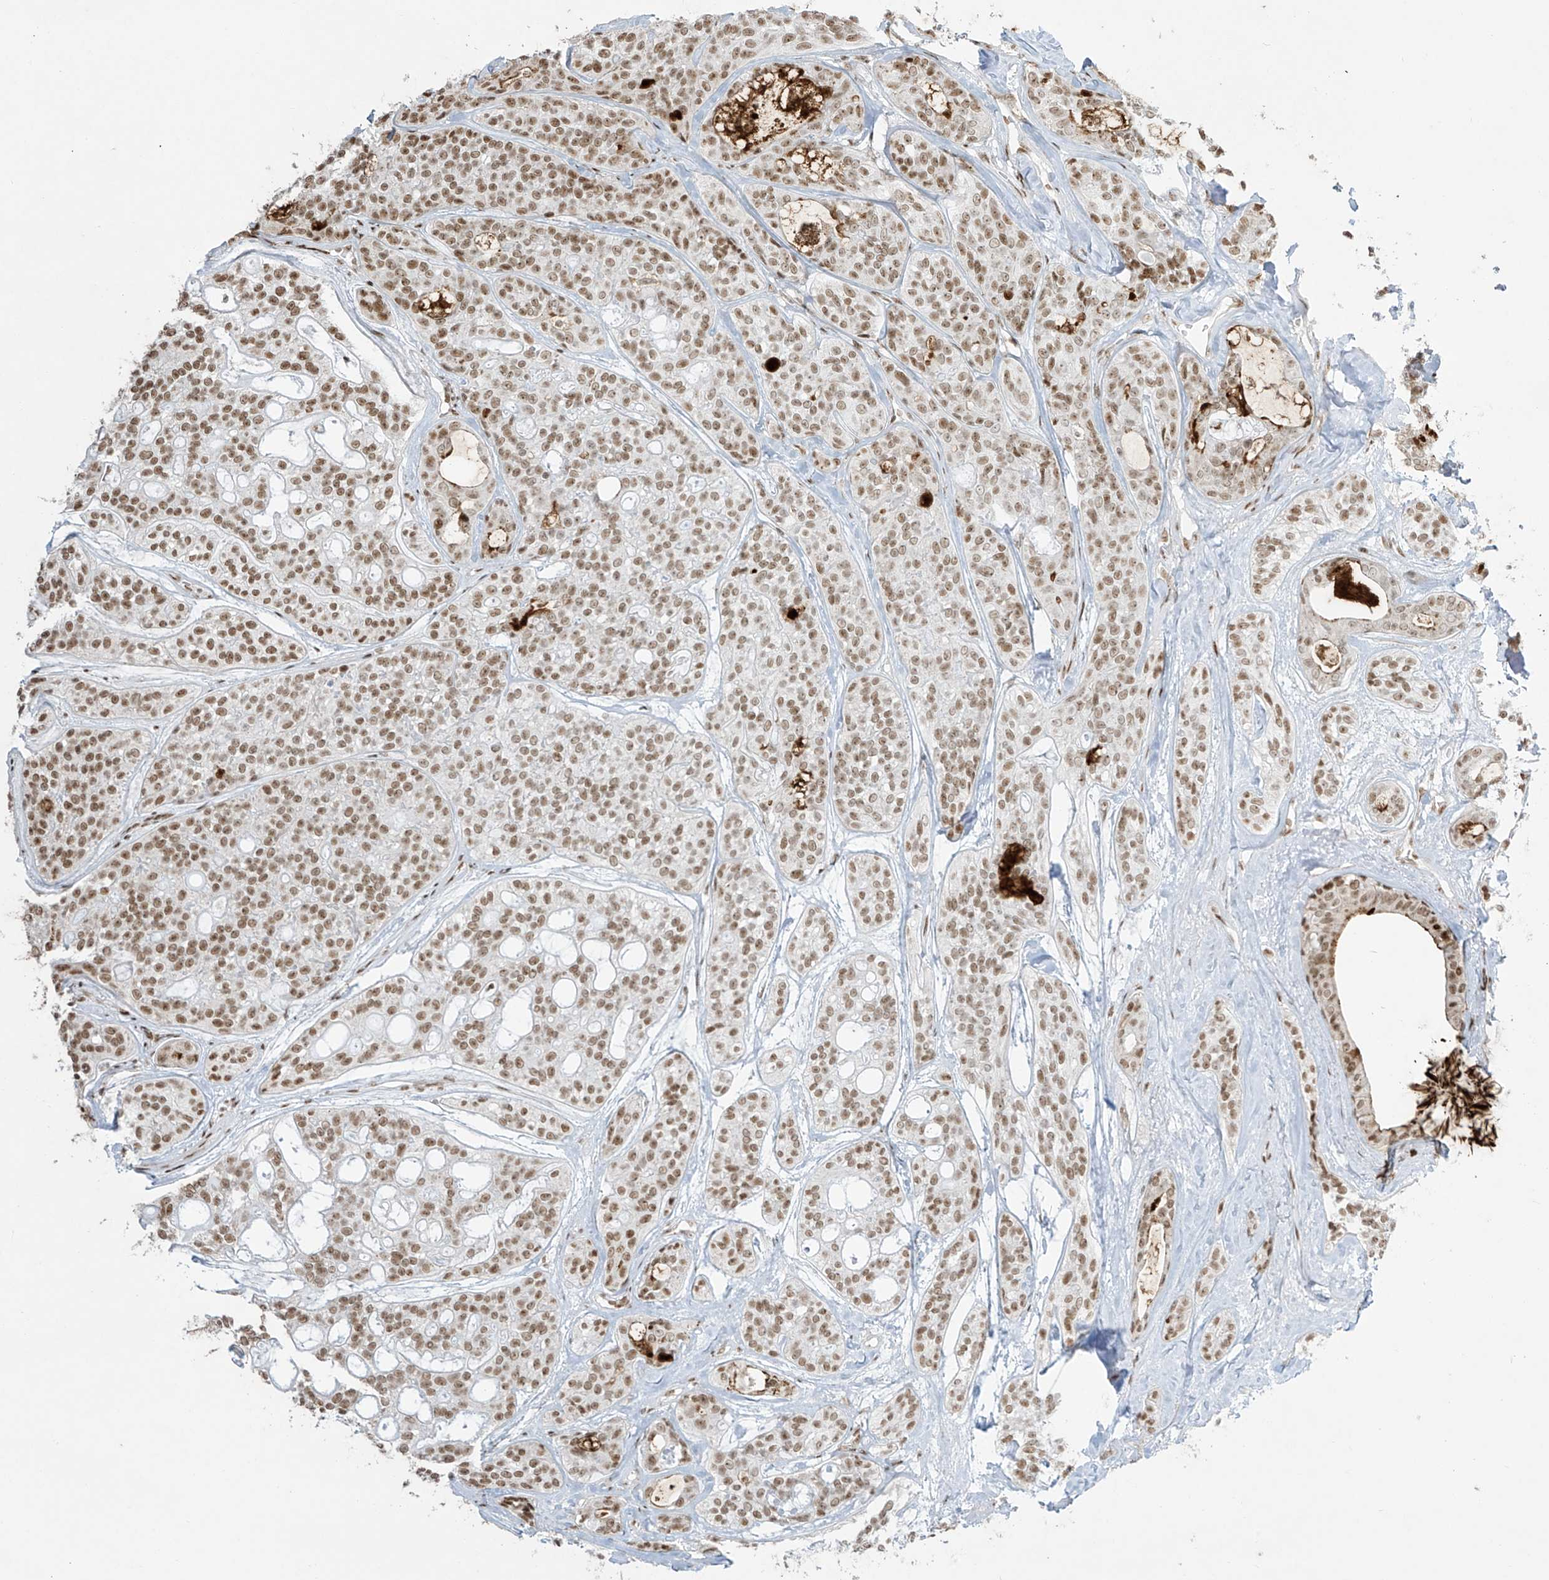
{"staining": {"intensity": "moderate", "quantity": ">75%", "location": "nuclear"}, "tissue": "head and neck cancer", "cell_type": "Tumor cells", "image_type": "cancer", "snomed": [{"axis": "morphology", "description": "Adenocarcinoma, NOS"}, {"axis": "topography", "description": "Head-Neck"}], "caption": "Adenocarcinoma (head and neck) stained for a protein demonstrates moderate nuclear positivity in tumor cells.", "gene": "MS4A6A", "patient": {"sex": "male", "age": 66}}